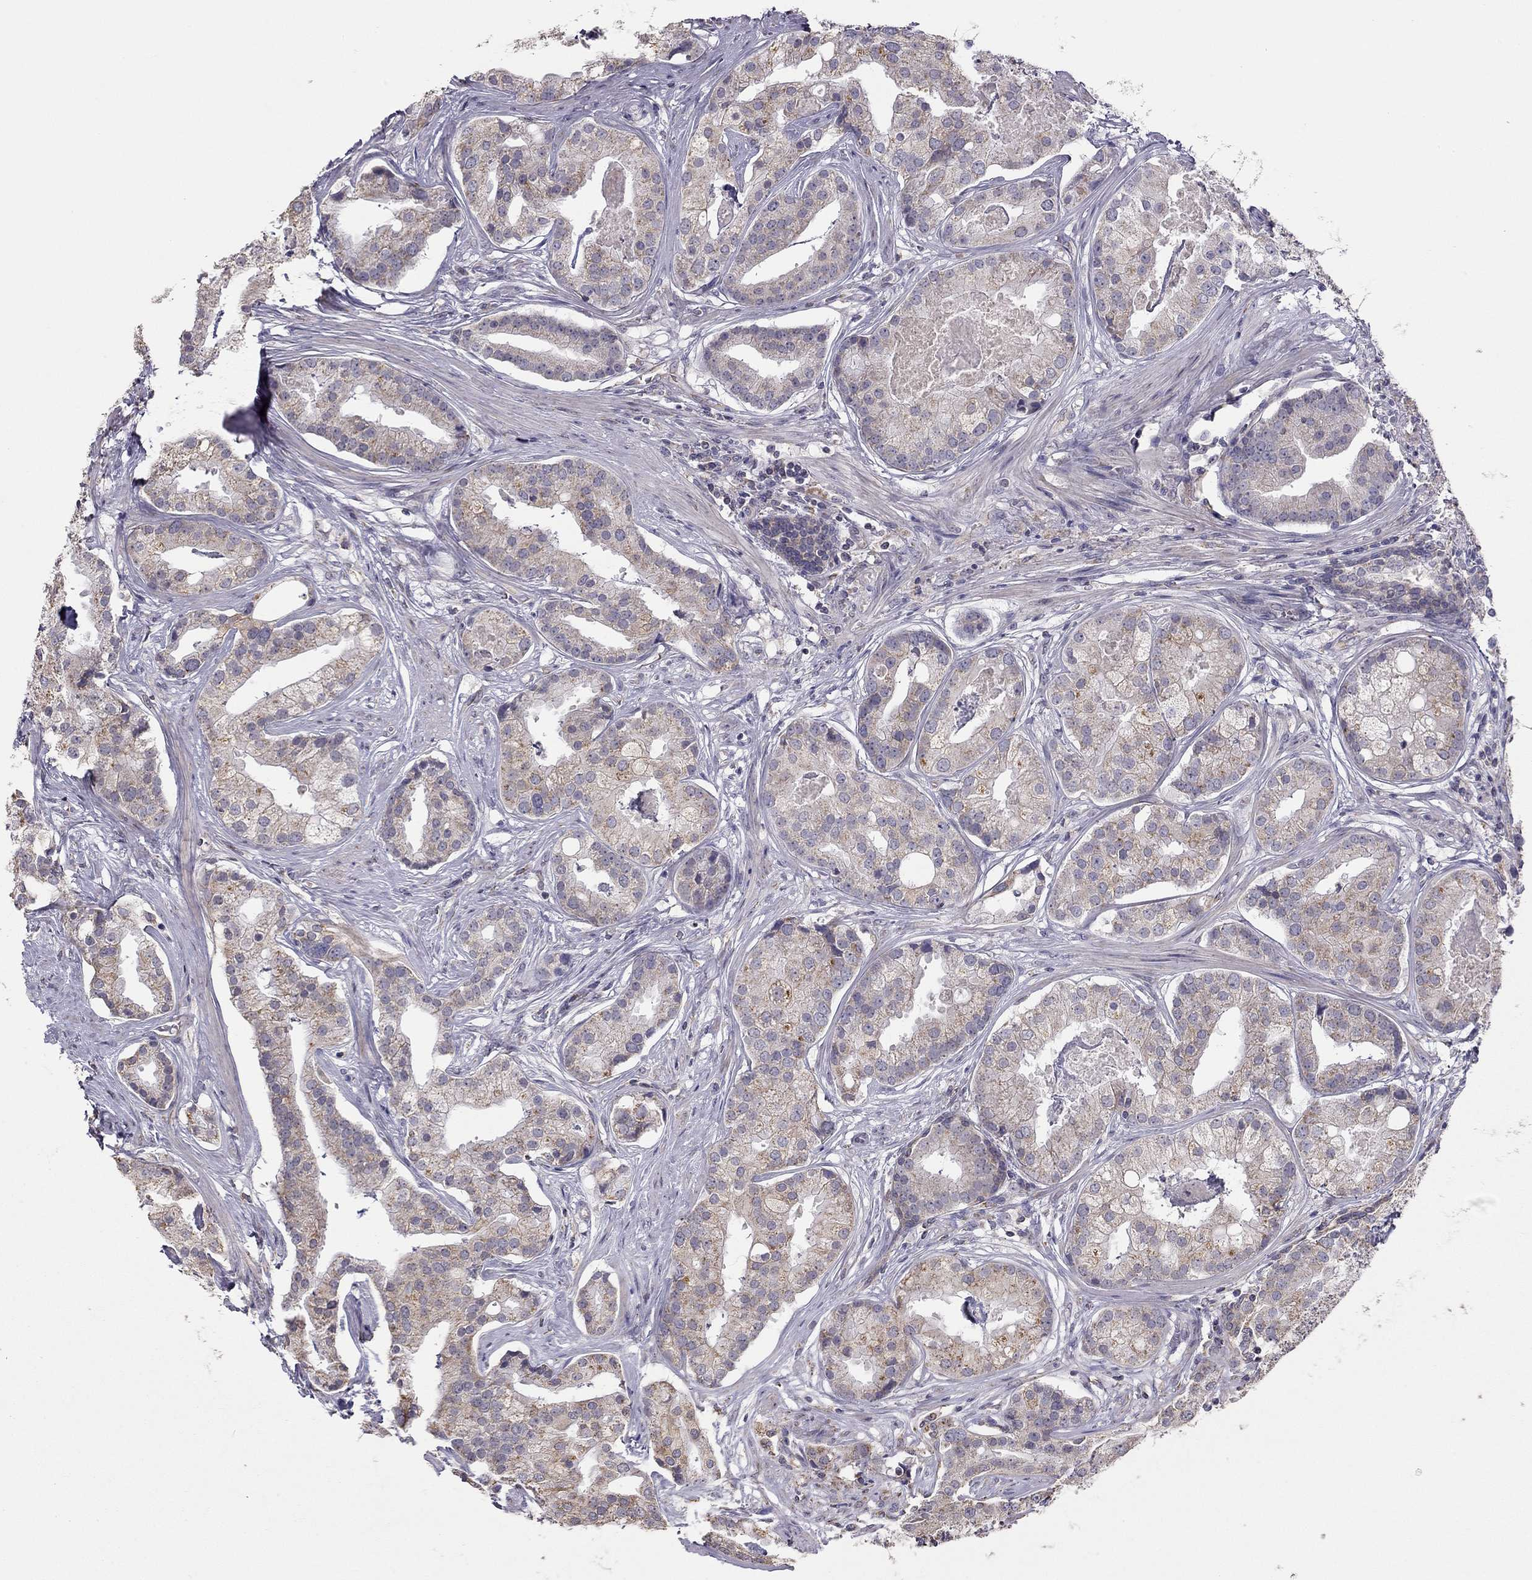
{"staining": {"intensity": "weak", "quantity": ">75%", "location": "cytoplasmic/membranous"}, "tissue": "prostate cancer", "cell_type": "Tumor cells", "image_type": "cancer", "snomed": [{"axis": "morphology", "description": "Adenocarcinoma, NOS"}, {"axis": "topography", "description": "Prostate and seminal vesicle, NOS"}, {"axis": "topography", "description": "Prostate"}], "caption": "A low amount of weak cytoplasmic/membranous expression is seen in about >75% of tumor cells in prostate cancer tissue.", "gene": "LRIT3", "patient": {"sex": "male", "age": 44}}